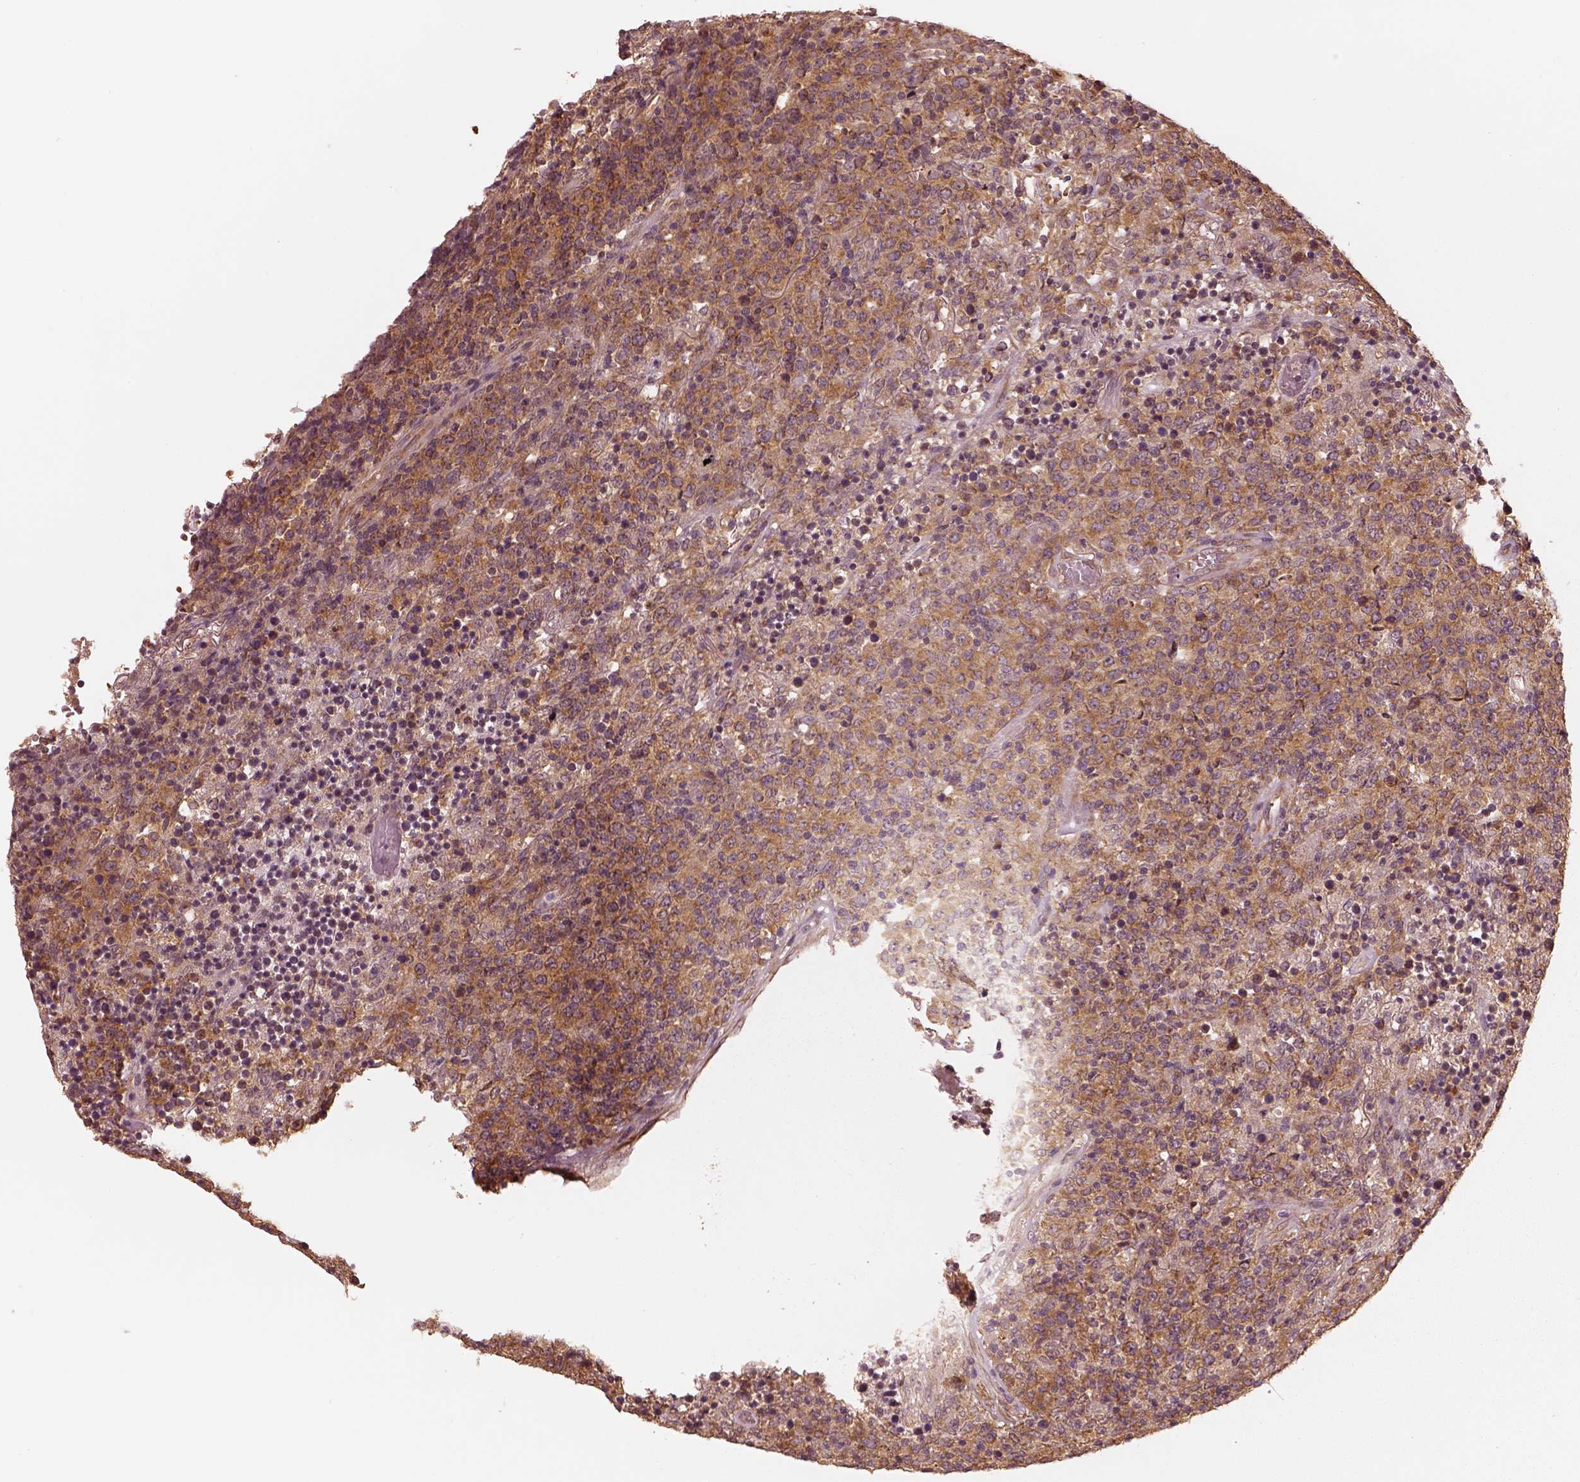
{"staining": {"intensity": "moderate", "quantity": ">75%", "location": "cytoplasmic/membranous"}, "tissue": "lymphoma", "cell_type": "Tumor cells", "image_type": "cancer", "snomed": [{"axis": "morphology", "description": "Malignant lymphoma, non-Hodgkin's type, High grade"}, {"axis": "topography", "description": "Lung"}], "caption": "An image of human lymphoma stained for a protein demonstrates moderate cytoplasmic/membranous brown staining in tumor cells.", "gene": "RPS5", "patient": {"sex": "male", "age": 79}}